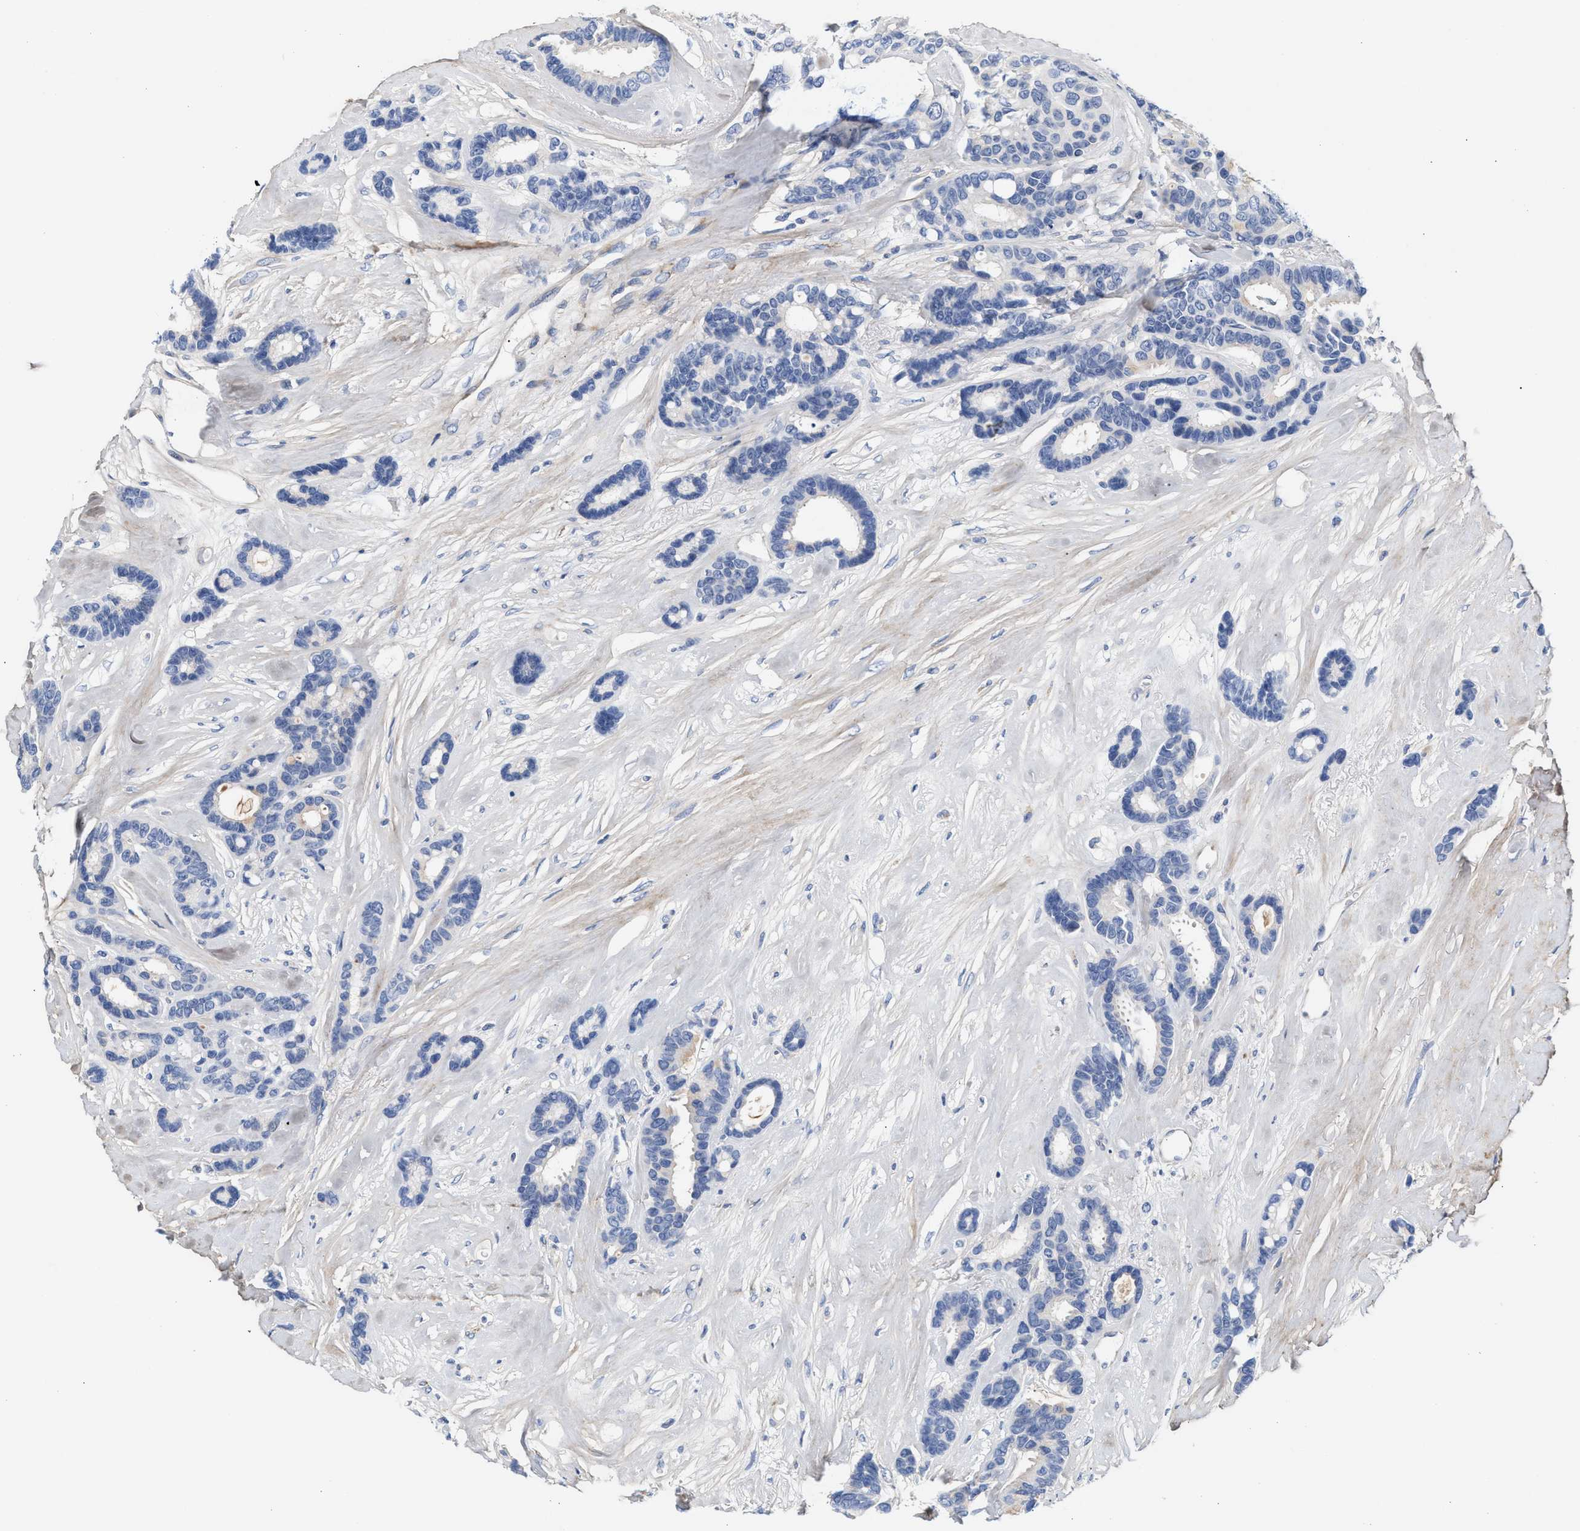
{"staining": {"intensity": "negative", "quantity": "none", "location": "none"}, "tissue": "breast cancer", "cell_type": "Tumor cells", "image_type": "cancer", "snomed": [{"axis": "morphology", "description": "Duct carcinoma"}, {"axis": "topography", "description": "Breast"}], "caption": "IHC of breast cancer reveals no expression in tumor cells.", "gene": "ACTL7B", "patient": {"sex": "female", "age": 87}}